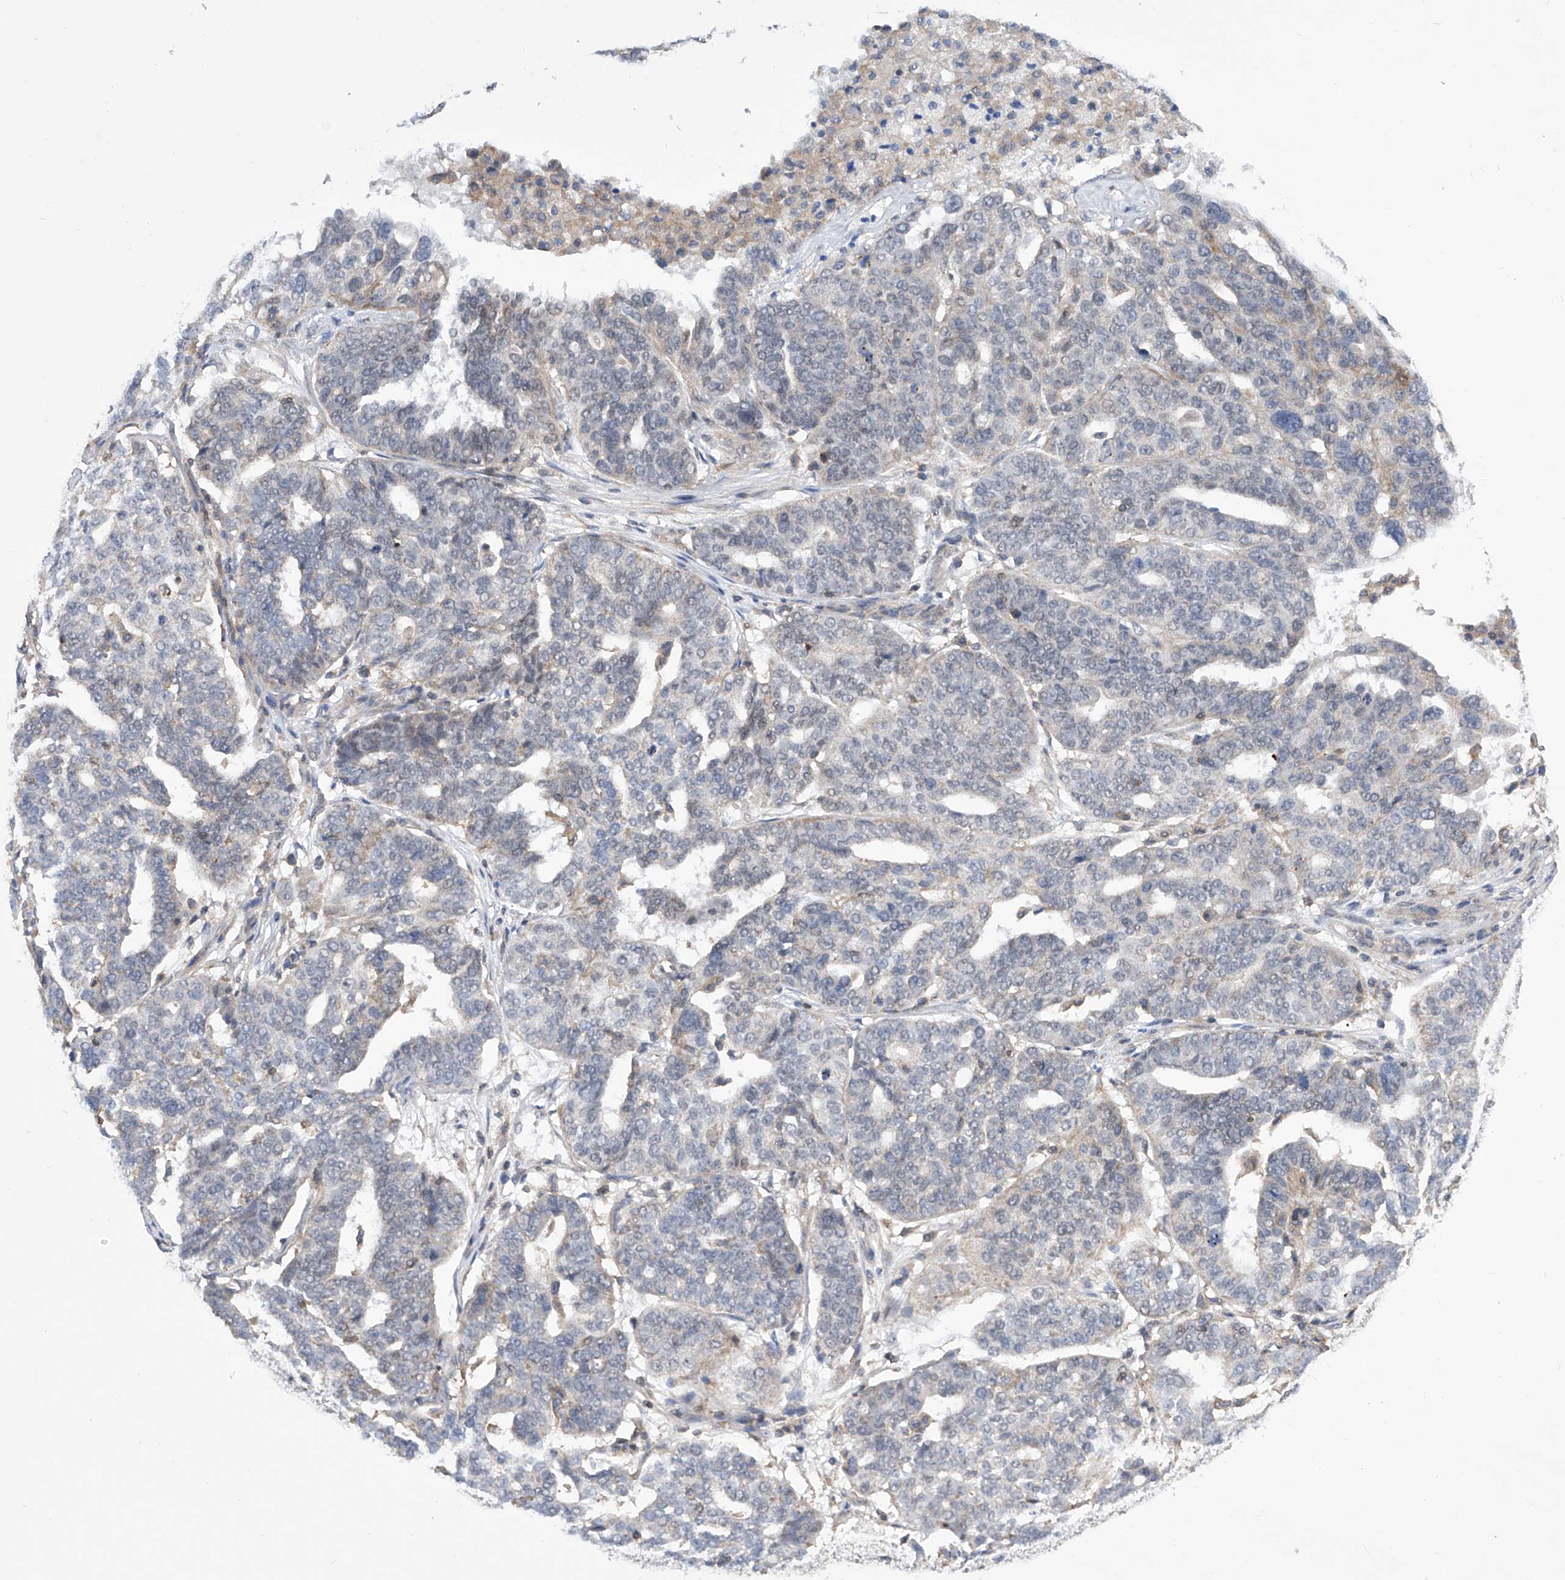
{"staining": {"intensity": "weak", "quantity": "<25%", "location": "cytoplasmic/membranous"}, "tissue": "ovarian cancer", "cell_type": "Tumor cells", "image_type": "cancer", "snomed": [{"axis": "morphology", "description": "Cystadenocarcinoma, serous, NOS"}, {"axis": "topography", "description": "Ovary"}], "caption": "Immunohistochemistry histopathology image of neoplastic tissue: human serous cystadenocarcinoma (ovarian) stained with DAB (3,3'-diaminobenzidine) reveals no significant protein staining in tumor cells.", "gene": "KIFC2", "patient": {"sex": "female", "age": 59}}